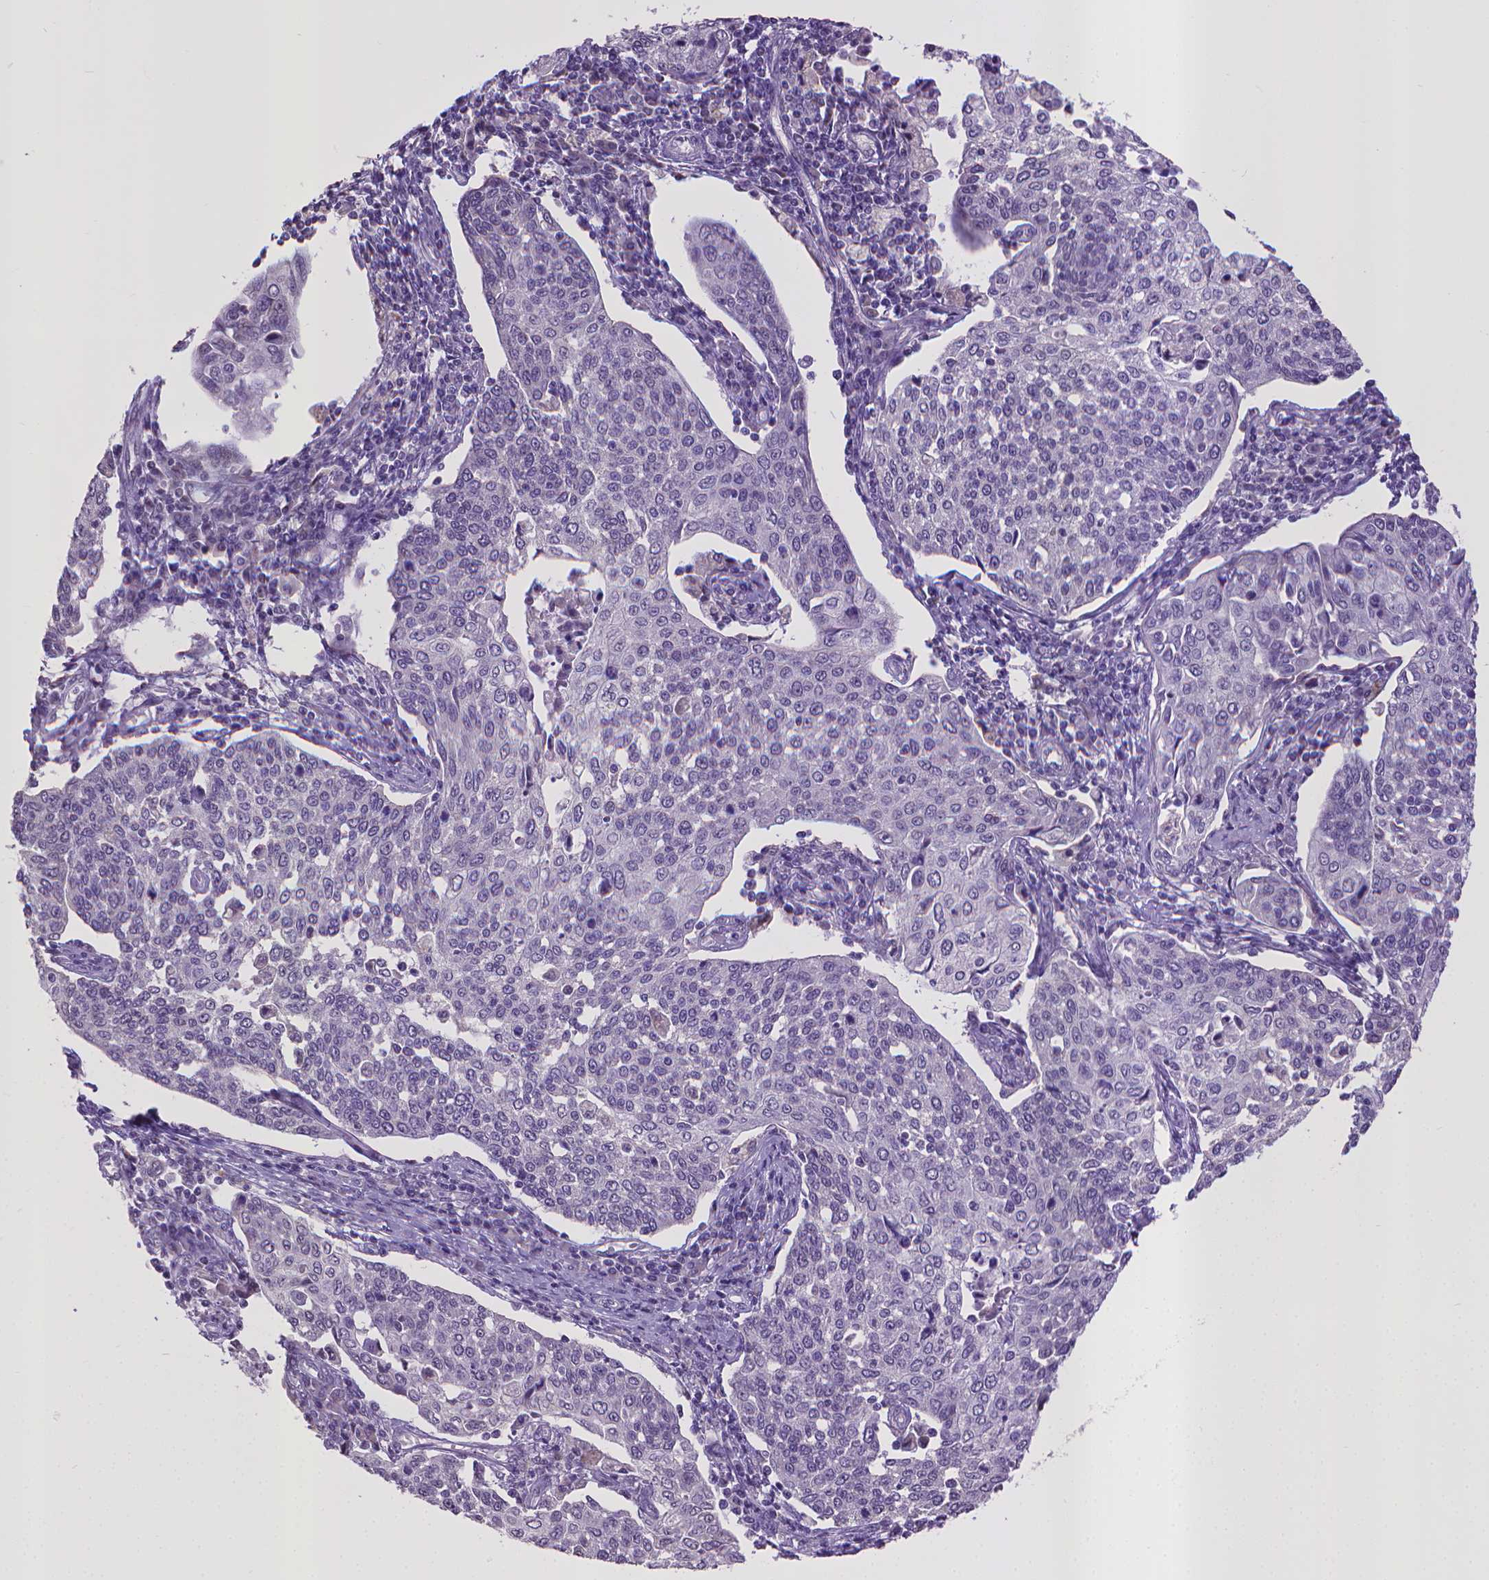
{"staining": {"intensity": "negative", "quantity": "none", "location": "none"}, "tissue": "cervical cancer", "cell_type": "Tumor cells", "image_type": "cancer", "snomed": [{"axis": "morphology", "description": "Squamous cell carcinoma, NOS"}, {"axis": "topography", "description": "Cervix"}], "caption": "Cervical cancer was stained to show a protein in brown. There is no significant expression in tumor cells. (DAB (3,3'-diaminobenzidine) IHC, high magnification).", "gene": "KMO", "patient": {"sex": "female", "age": 34}}